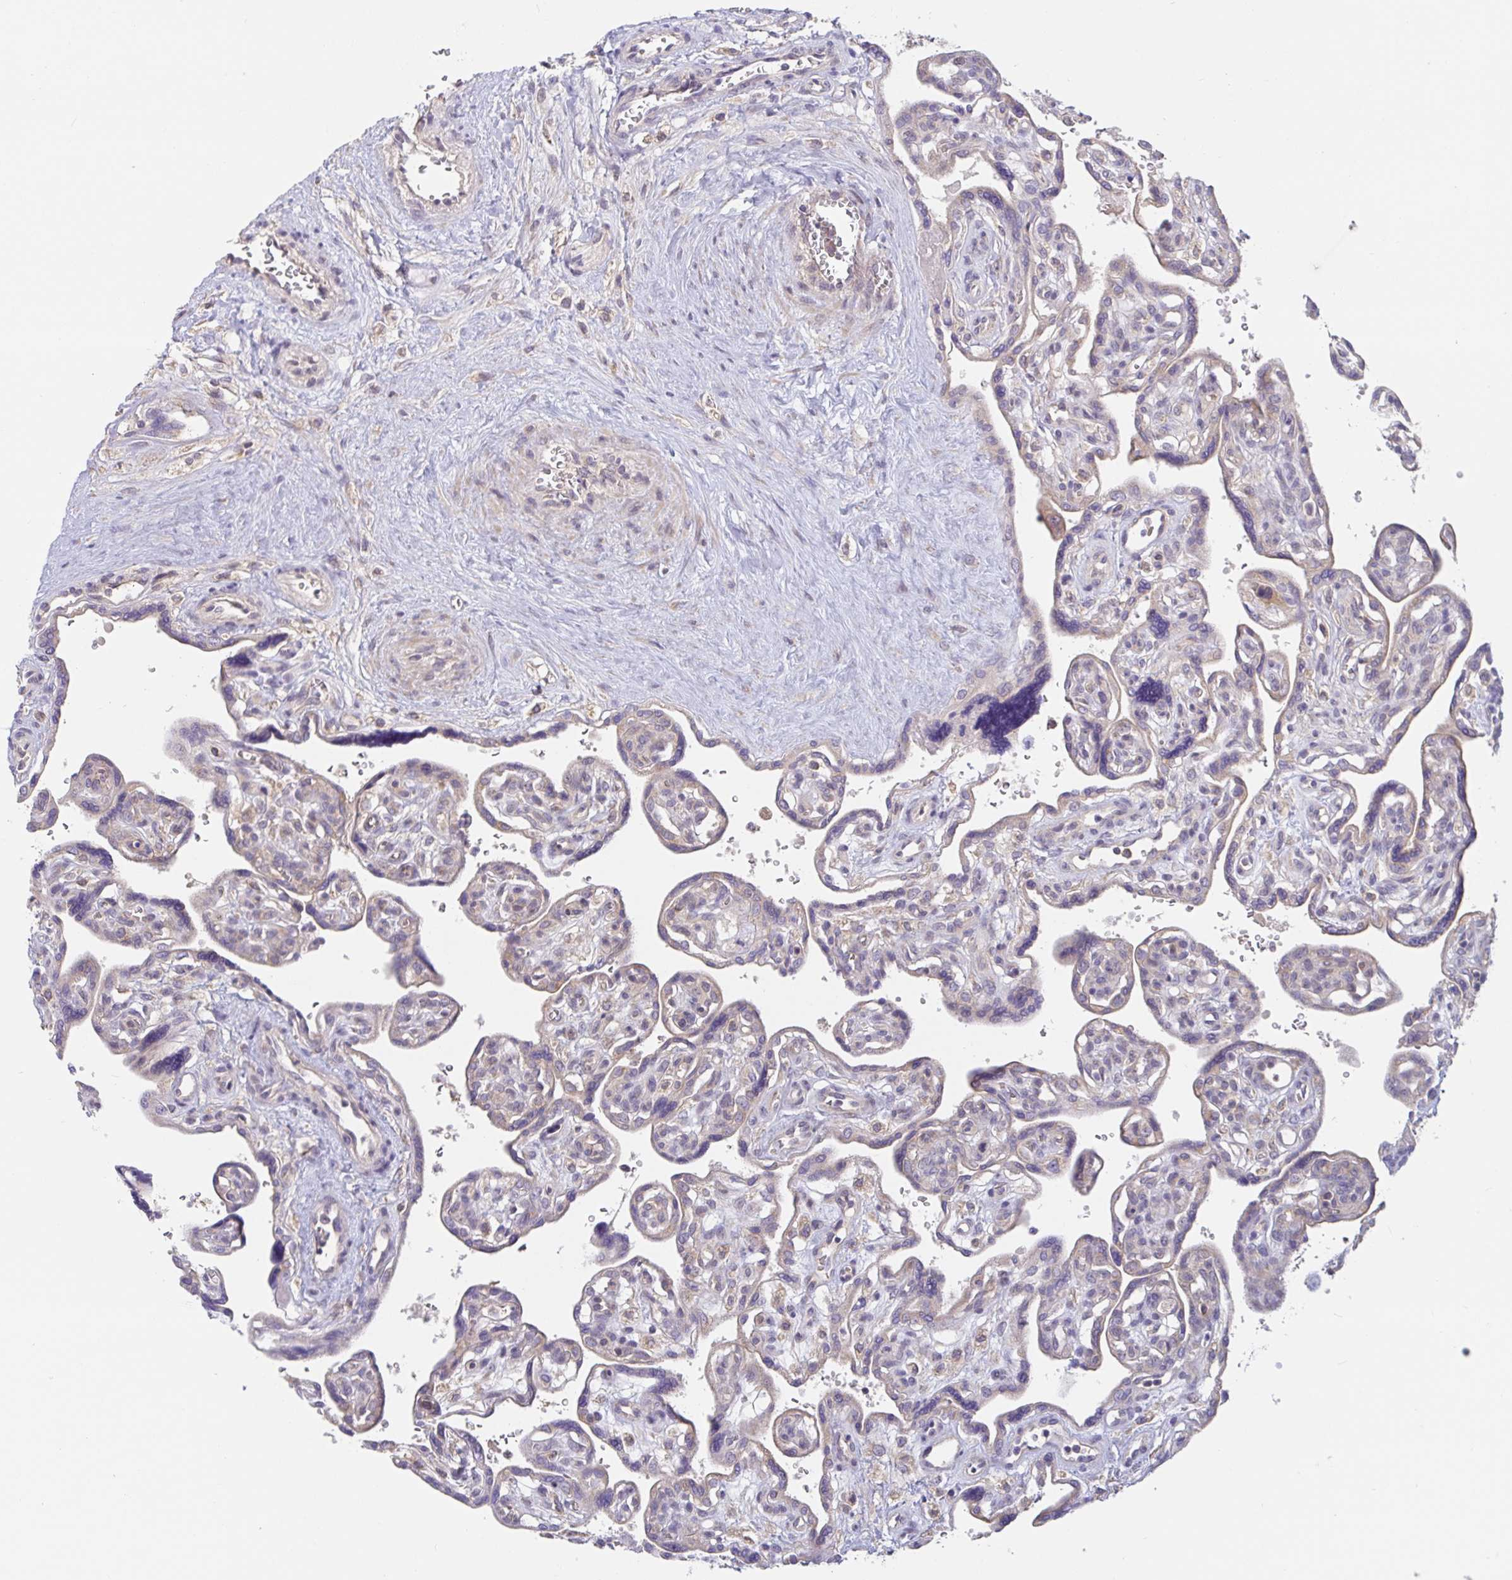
{"staining": {"intensity": "weak", "quantity": ">75%", "location": "cytoplasmic/membranous"}, "tissue": "placenta", "cell_type": "Decidual cells", "image_type": "normal", "snomed": [{"axis": "morphology", "description": "Normal tissue, NOS"}, {"axis": "topography", "description": "Placenta"}], "caption": "DAB immunohistochemical staining of unremarkable placenta exhibits weak cytoplasmic/membranous protein expression in about >75% of decidual cells. Nuclei are stained in blue.", "gene": "LARP1", "patient": {"sex": "female", "age": 39}}